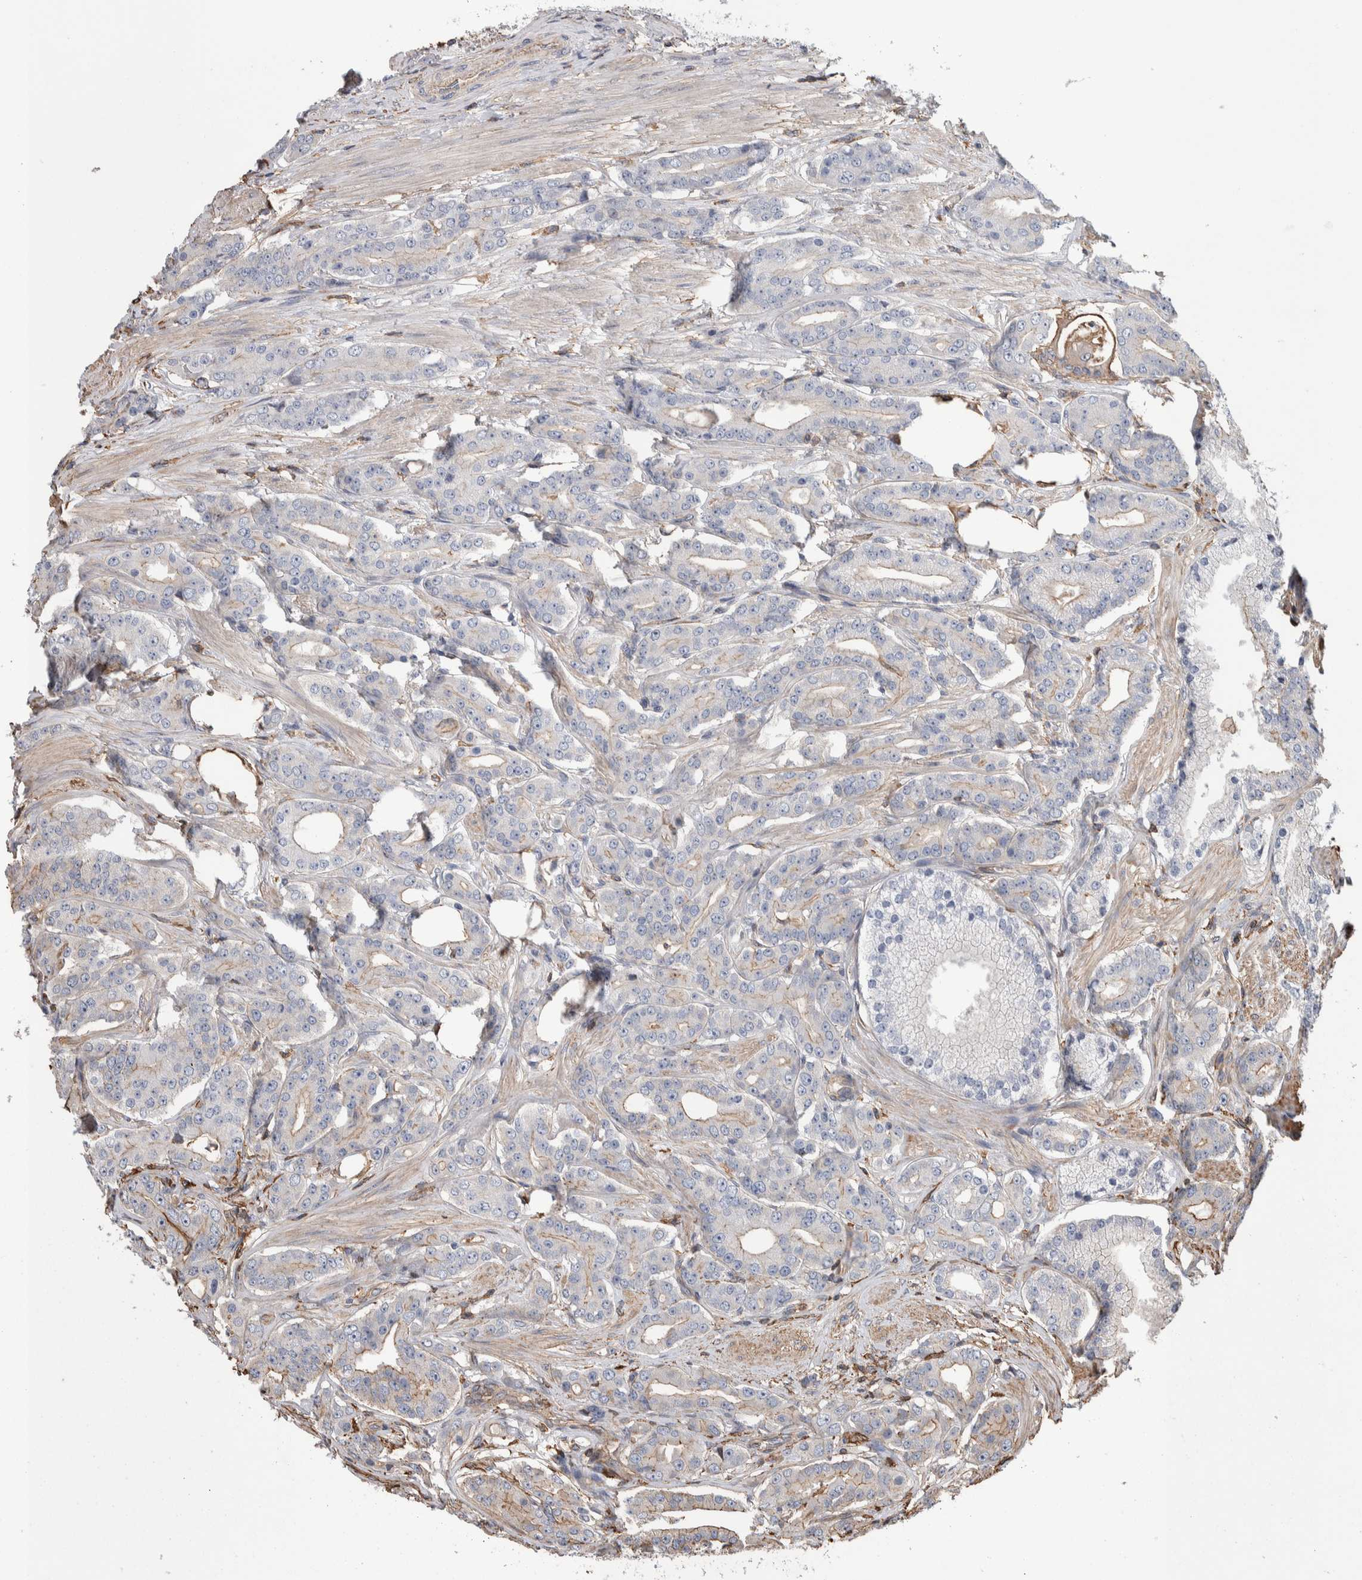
{"staining": {"intensity": "moderate", "quantity": "<25%", "location": "cytoplasmic/membranous"}, "tissue": "prostate cancer", "cell_type": "Tumor cells", "image_type": "cancer", "snomed": [{"axis": "morphology", "description": "Adenocarcinoma, High grade"}, {"axis": "topography", "description": "Prostate"}], "caption": "Immunohistochemical staining of human adenocarcinoma (high-grade) (prostate) demonstrates moderate cytoplasmic/membranous protein staining in about <25% of tumor cells.", "gene": "ENPP2", "patient": {"sex": "male", "age": 71}}